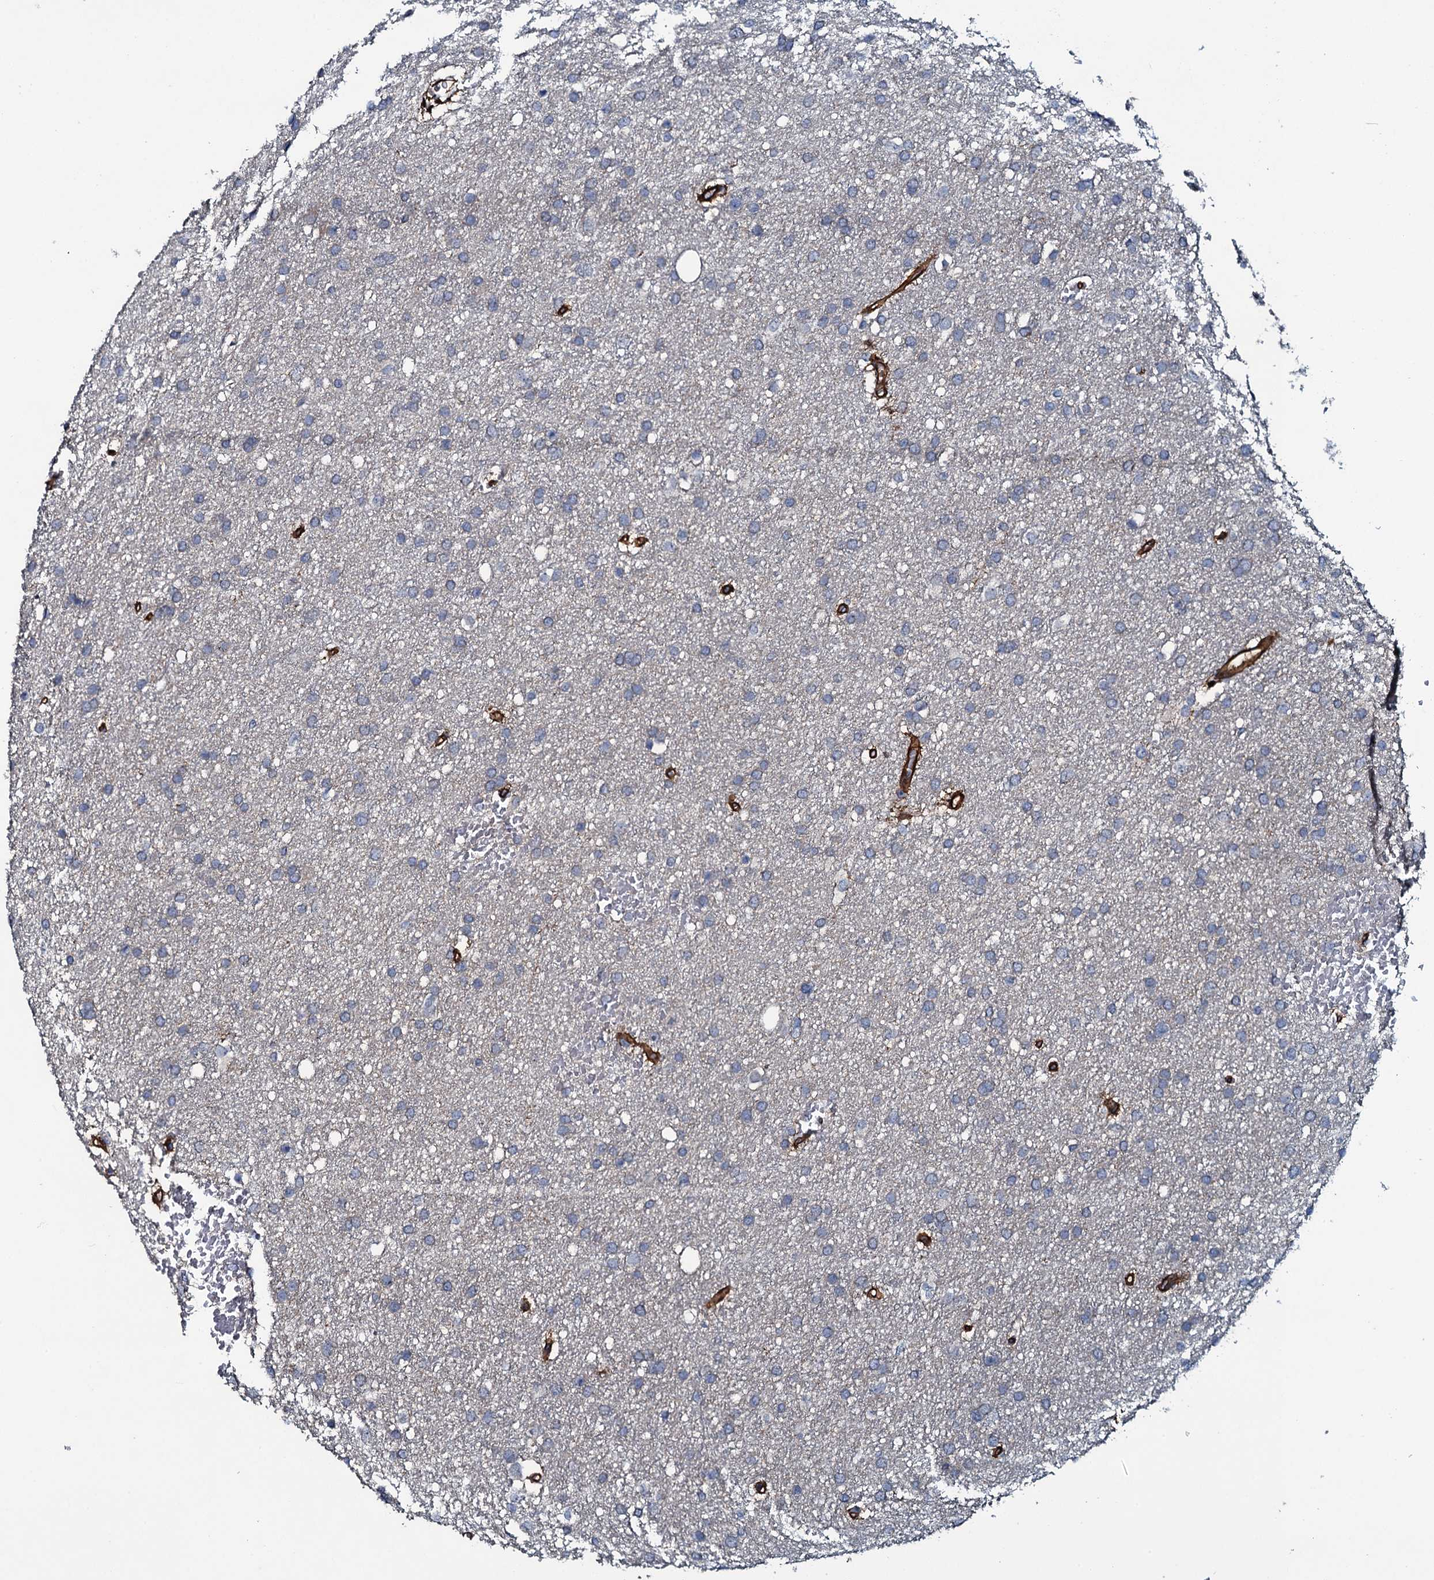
{"staining": {"intensity": "negative", "quantity": "none", "location": "none"}, "tissue": "glioma", "cell_type": "Tumor cells", "image_type": "cancer", "snomed": [{"axis": "morphology", "description": "Glioma, malignant, High grade"}, {"axis": "topography", "description": "Cerebral cortex"}], "caption": "Immunohistochemistry histopathology image of neoplastic tissue: glioma stained with DAB (3,3'-diaminobenzidine) shows no significant protein positivity in tumor cells. (DAB (3,3'-diaminobenzidine) IHC with hematoxylin counter stain).", "gene": "CLEC14A", "patient": {"sex": "female", "age": 36}}